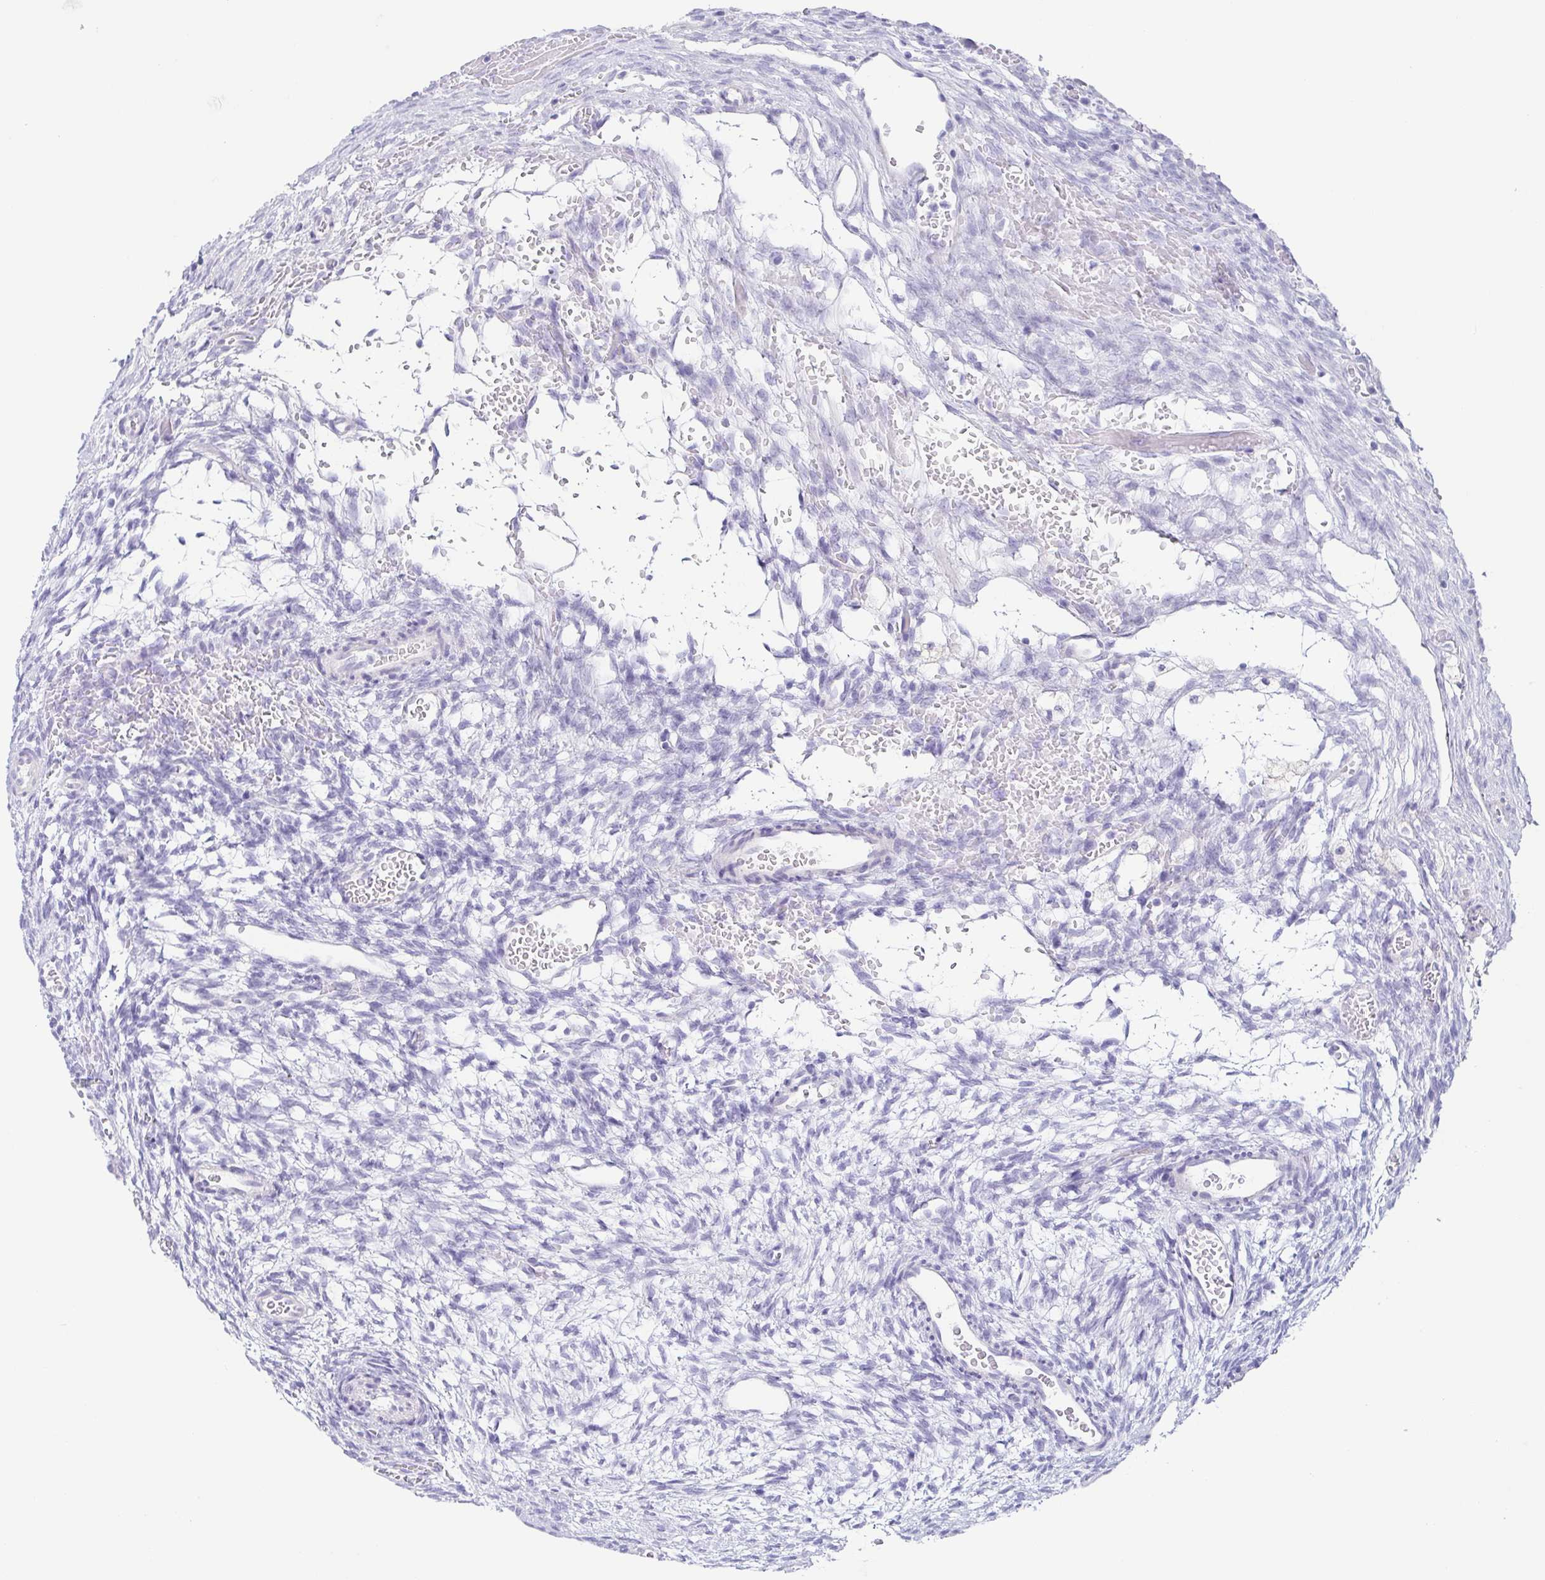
{"staining": {"intensity": "negative", "quantity": "none", "location": "none"}, "tissue": "ovary", "cell_type": "Ovarian stroma cells", "image_type": "normal", "snomed": [{"axis": "morphology", "description": "Normal tissue, NOS"}, {"axis": "topography", "description": "Ovary"}], "caption": "IHC of benign human ovary reveals no expression in ovarian stroma cells. (IHC, brightfield microscopy, high magnification).", "gene": "ENSG00000275778", "patient": {"sex": "female", "age": 34}}